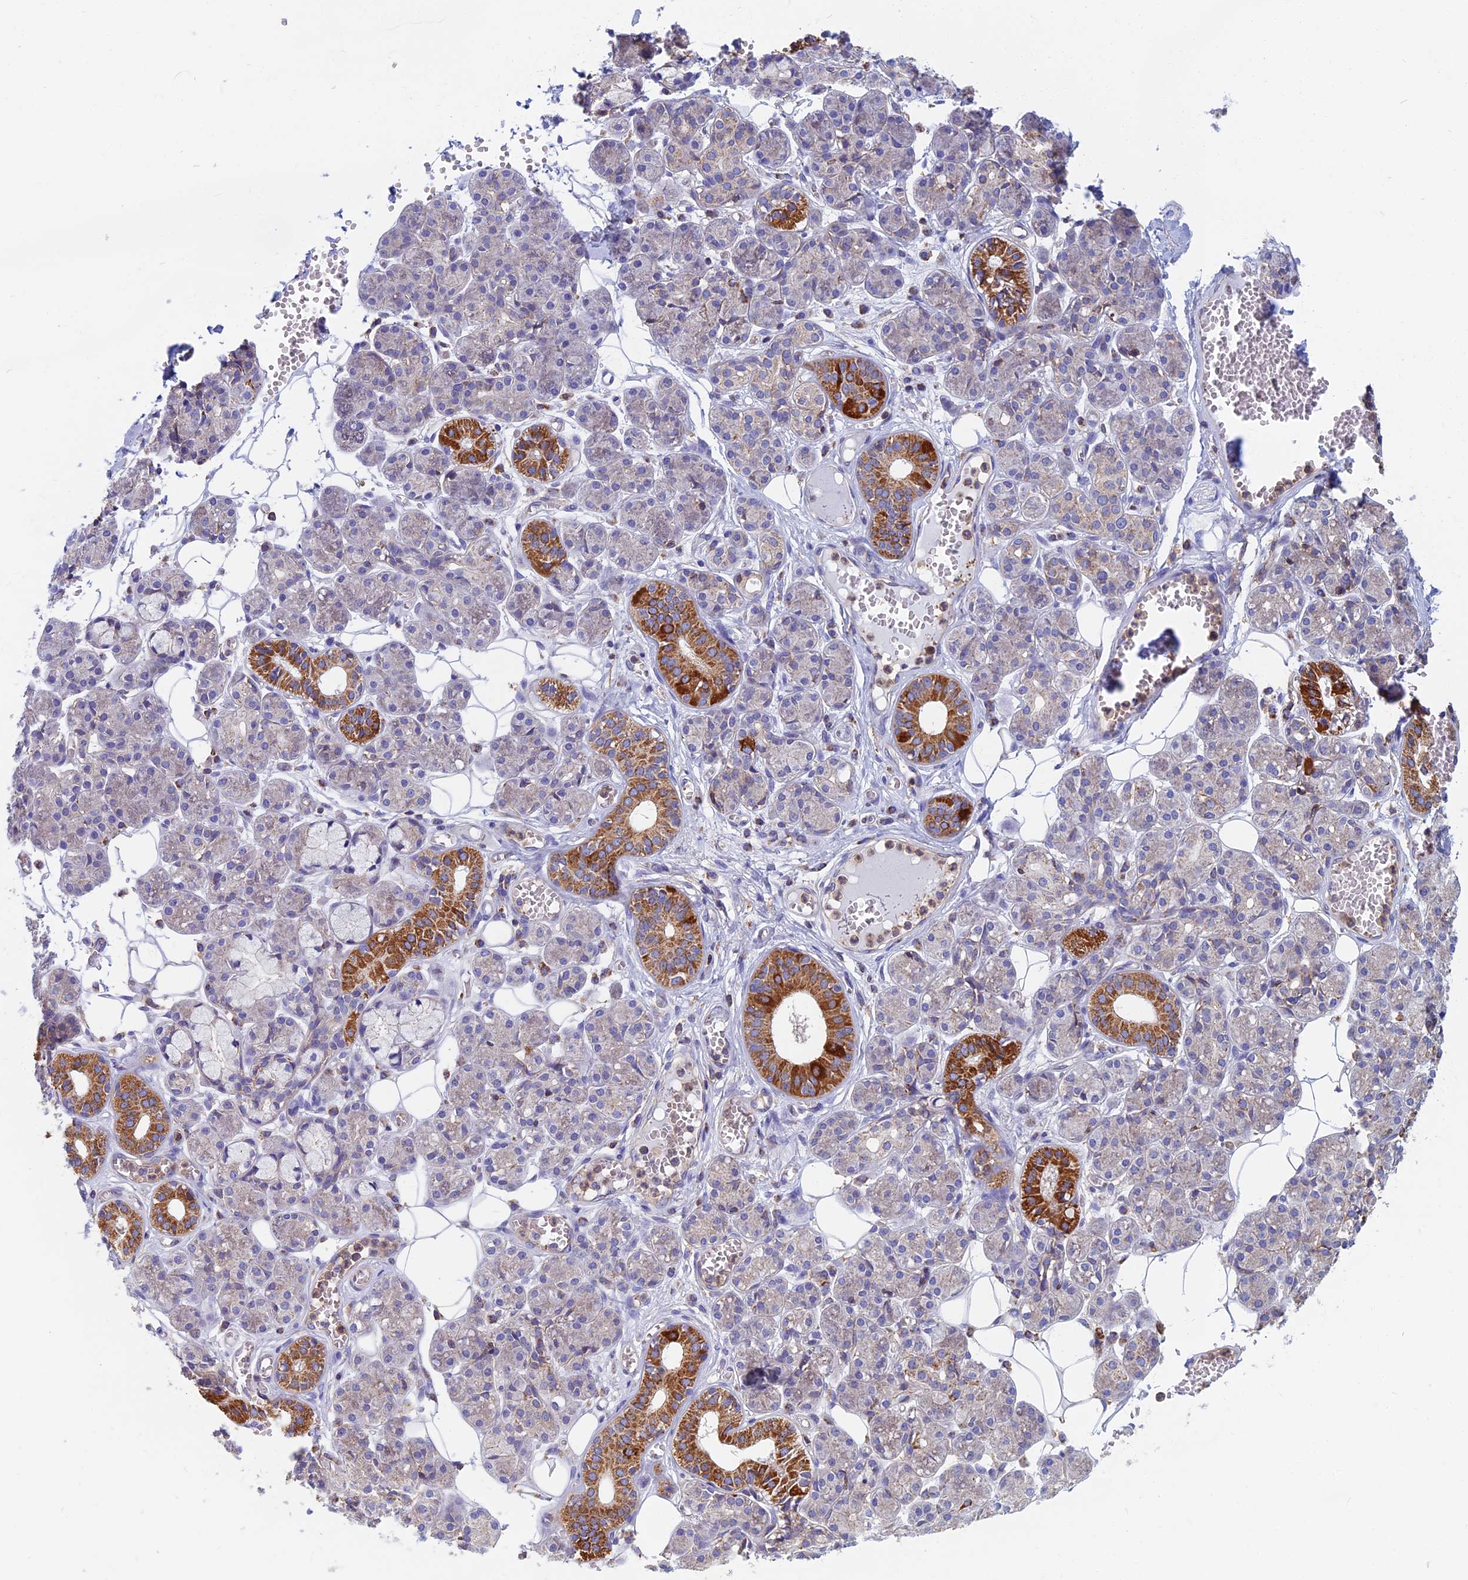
{"staining": {"intensity": "strong", "quantity": "<25%", "location": "cytoplasmic/membranous"}, "tissue": "salivary gland", "cell_type": "Glandular cells", "image_type": "normal", "snomed": [{"axis": "morphology", "description": "Normal tissue, NOS"}, {"axis": "topography", "description": "Salivary gland"}], "caption": "Glandular cells demonstrate medium levels of strong cytoplasmic/membranous positivity in about <25% of cells in normal salivary gland.", "gene": "HSD17B8", "patient": {"sex": "male", "age": 63}}